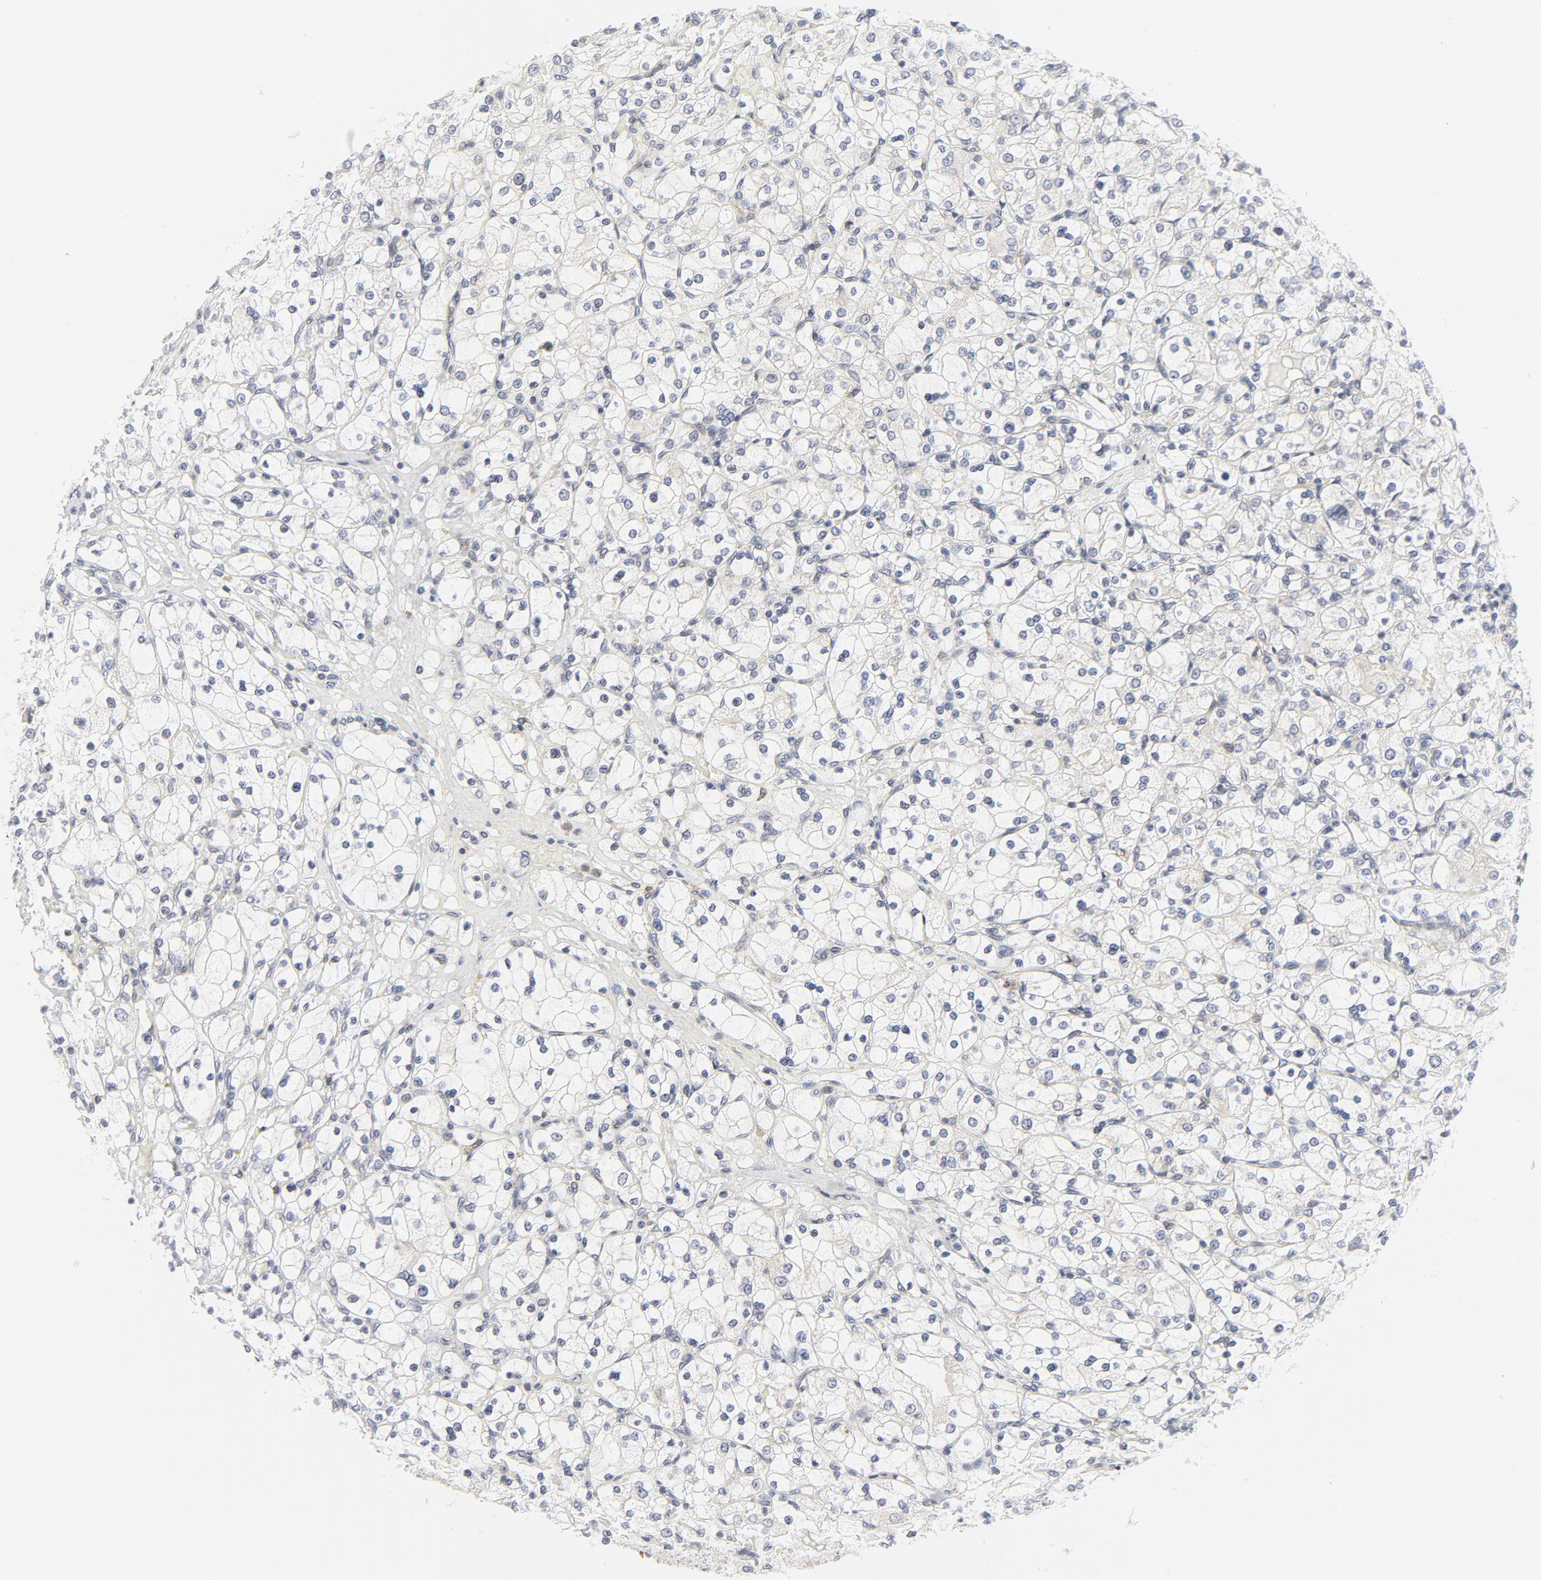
{"staining": {"intensity": "negative", "quantity": "none", "location": "none"}, "tissue": "renal cancer", "cell_type": "Tumor cells", "image_type": "cancer", "snomed": [{"axis": "morphology", "description": "Adenocarcinoma, NOS"}, {"axis": "topography", "description": "Kidney"}], "caption": "This is an immunohistochemistry (IHC) image of human adenocarcinoma (renal). There is no staining in tumor cells.", "gene": "LRP6", "patient": {"sex": "female", "age": 83}}